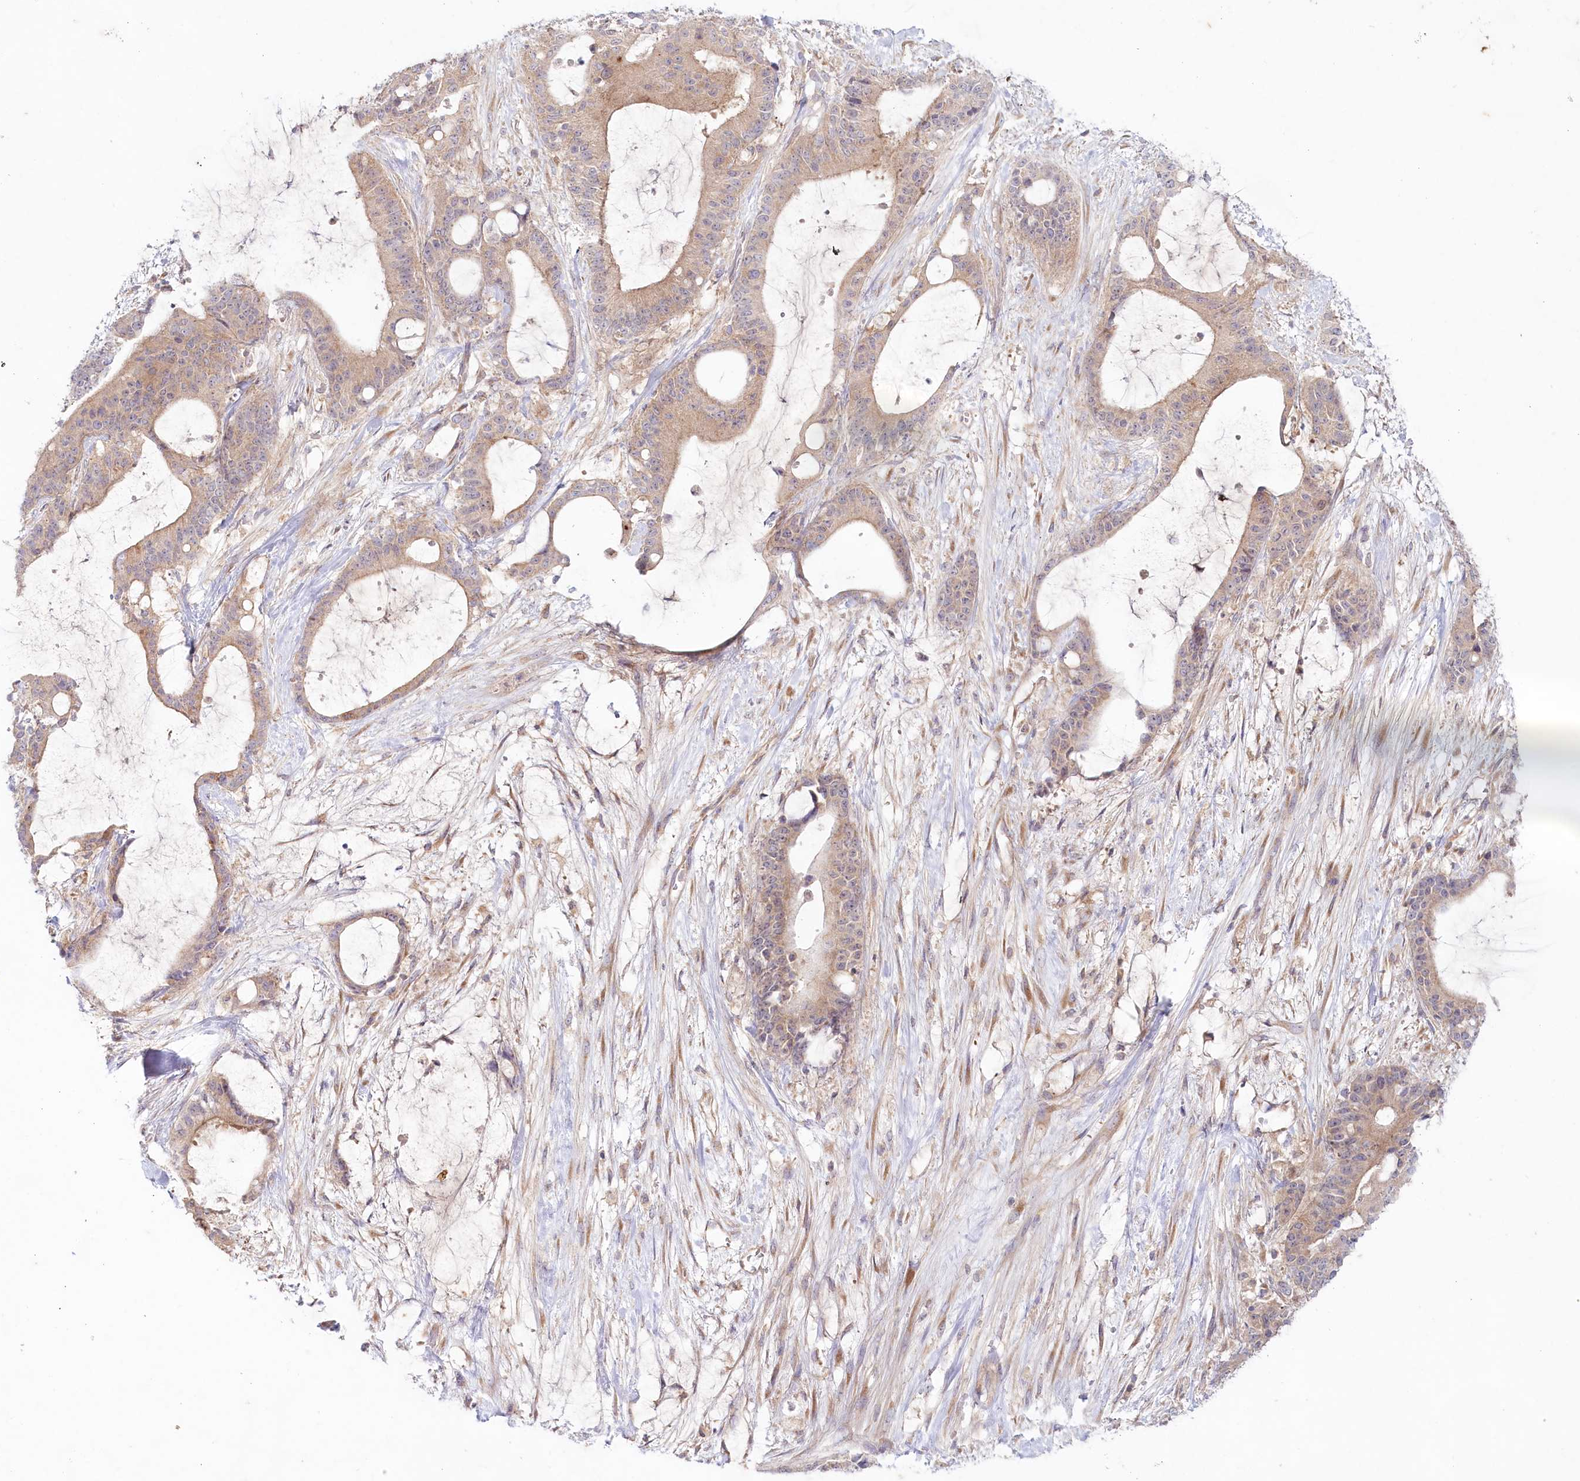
{"staining": {"intensity": "moderate", "quantity": ">75%", "location": "cytoplasmic/membranous"}, "tissue": "liver cancer", "cell_type": "Tumor cells", "image_type": "cancer", "snomed": [{"axis": "morphology", "description": "Normal tissue, NOS"}, {"axis": "morphology", "description": "Cholangiocarcinoma"}, {"axis": "topography", "description": "Liver"}, {"axis": "topography", "description": "Peripheral nerve tissue"}], "caption": "Immunohistochemistry micrograph of human liver cancer (cholangiocarcinoma) stained for a protein (brown), which exhibits medium levels of moderate cytoplasmic/membranous expression in about >75% of tumor cells.", "gene": "TNIP1", "patient": {"sex": "female", "age": 73}}